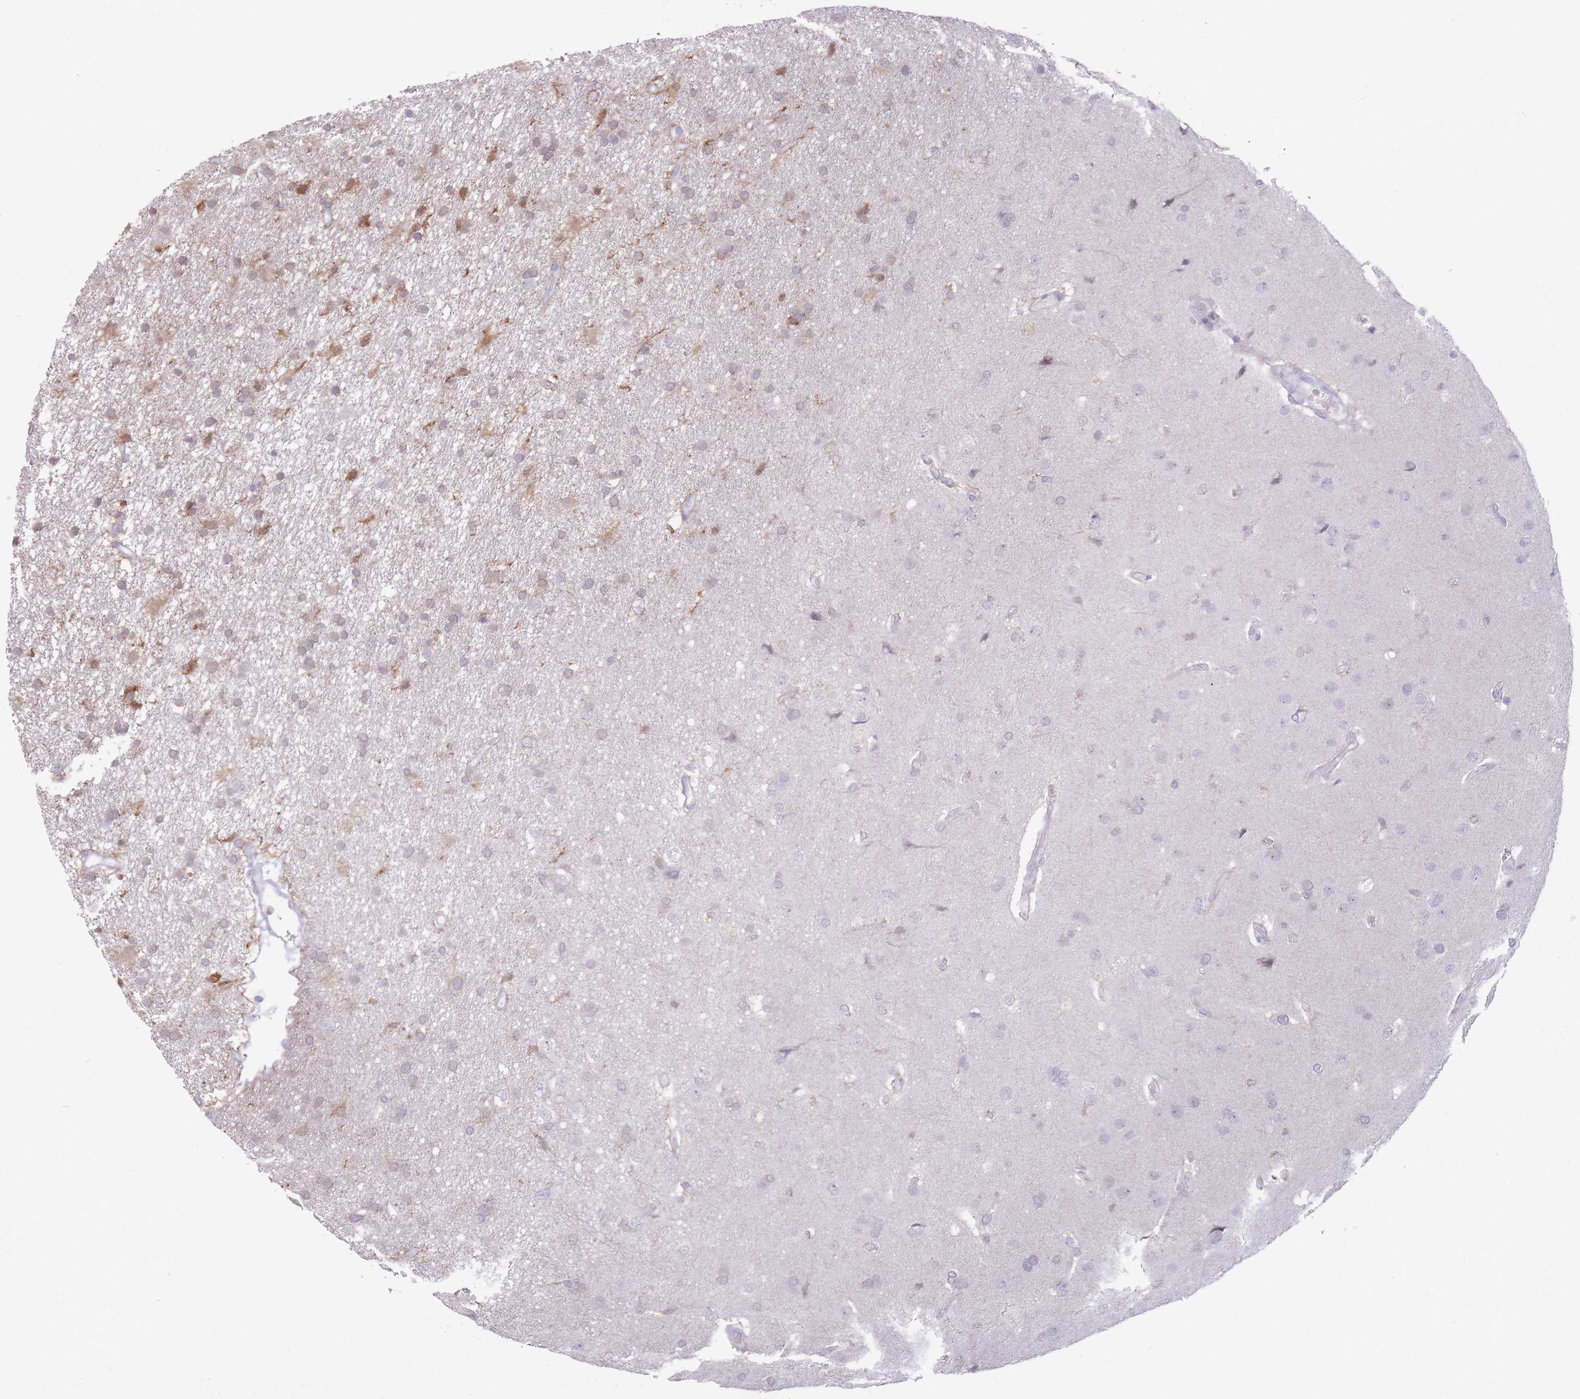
{"staining": {"intensity": "negative", "quantity": "none", "location": "none"}, "tissue": "glioma", "cell_type": "Tumor cells", "image_type": "cancer", "snomed": [{"axis": "morphology", "description": "Glioma, malignant, High grade"}, {"axis": "topography", "description": "Brain"}], "caption": "Immunohistochemical staining of malignant glioma (high-grade) displays no significant positivity in tumor cells. The staining was performed using DAB (3,3'-diaminobenzidine) to visualize the protein expression in brown, while the nuclei were stained in blue with hematoxylin (Magnification: 20x).", "gene": "ARID3B", "patient": {"sex": "male", "age": 77}}